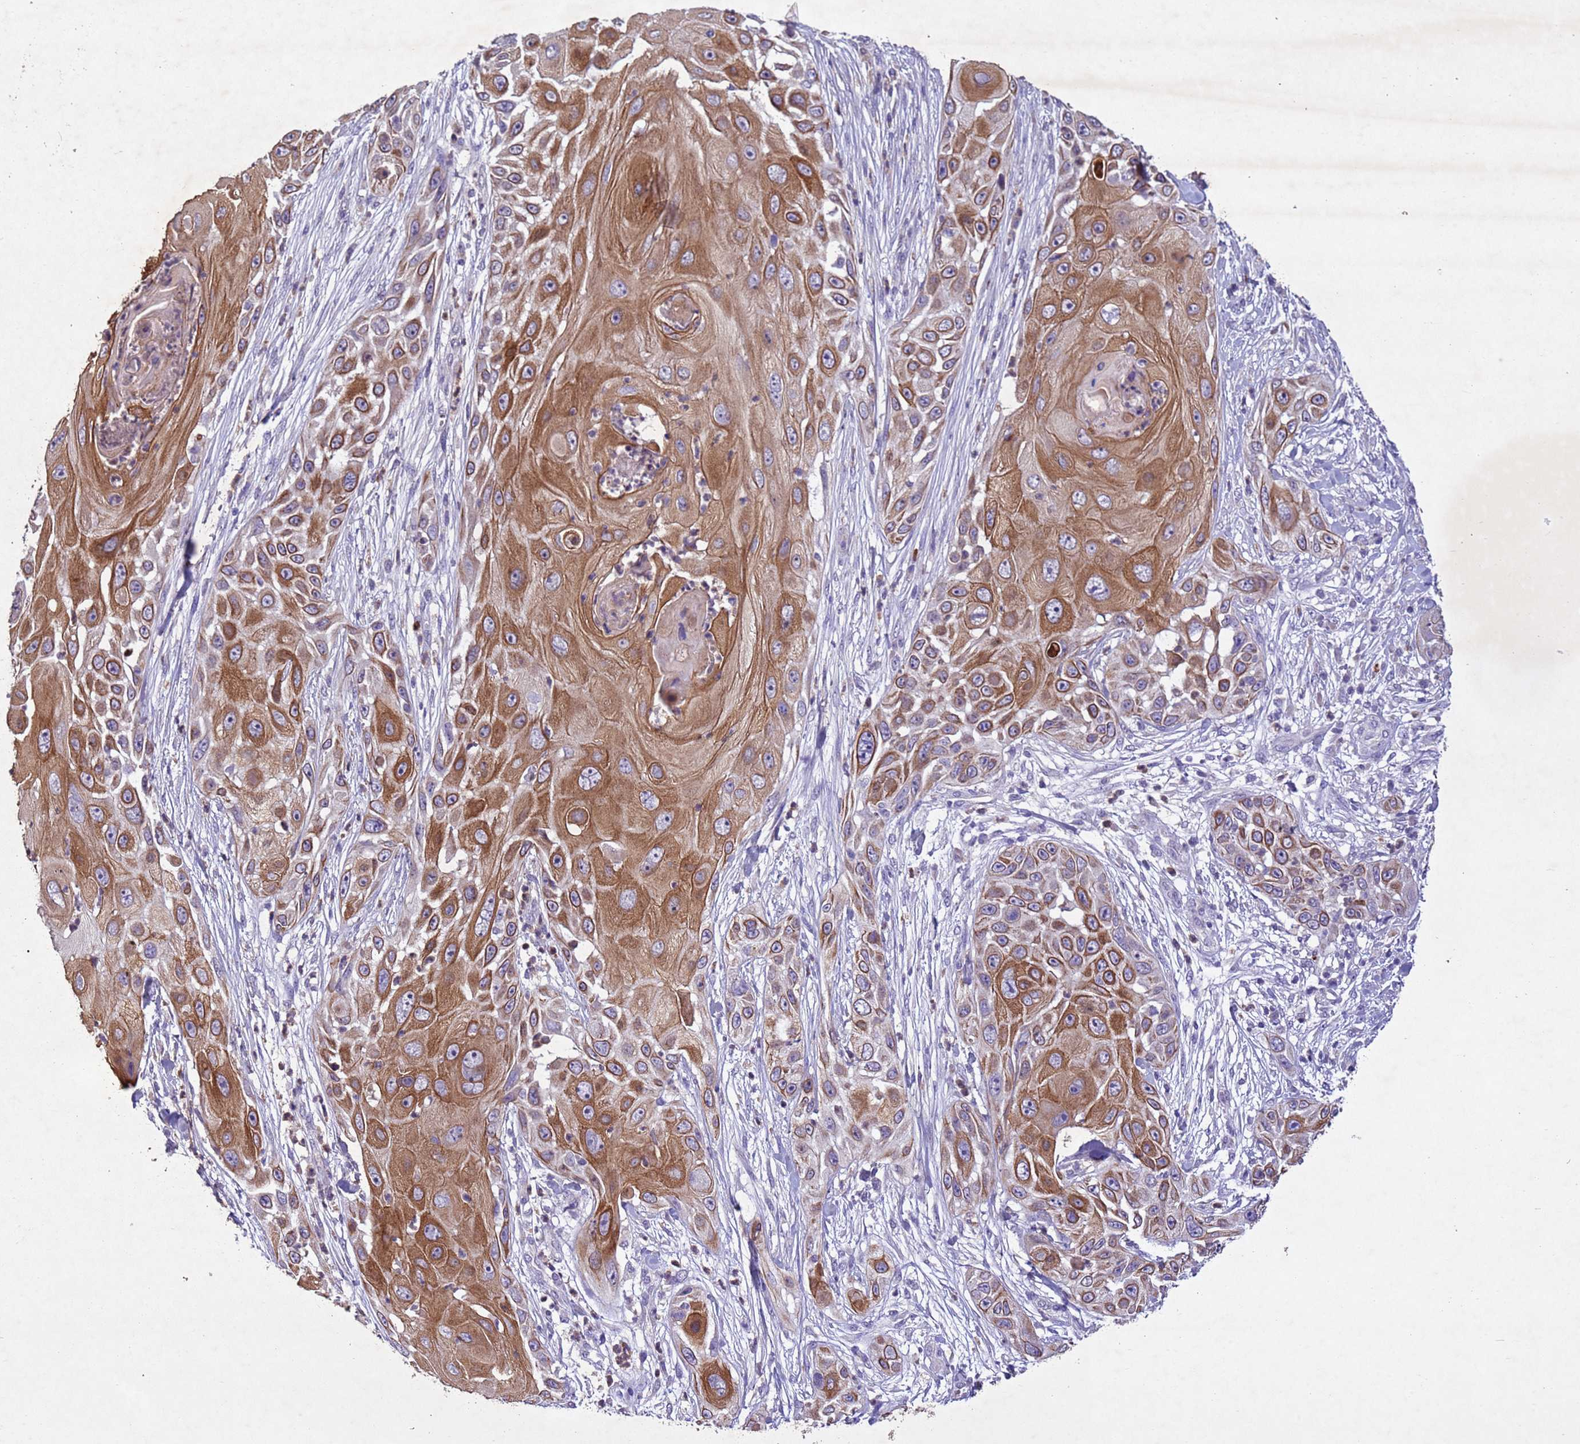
{"staining": {"intensity": "moderate", "quantity": ">75%", "location": "cytoplasmic/membranous"}, "tissue": "skin cancer", "cell_type": "Tumor cells", "image_type": "cancer", "snomed": [{"axis": "morphology", "description": "Squamous cell carcinoma, NOS"}, {"axis": "topography", "description": "Skin"}], "caption": "The photomicrograph reveals a brown stain indicating the presence of a protein in the cytoplasmic/membranous of tumor cells in skin cancer (squamous cell carcinoma). The protein is stained brown, and the nuclei are stained in blue (DAB (3,3'-diaminobenzidine) IHC with brightfield microscopy, high magnification).", "gene": "NLRP11", "patient": {"sex": "female", "age": 44}}